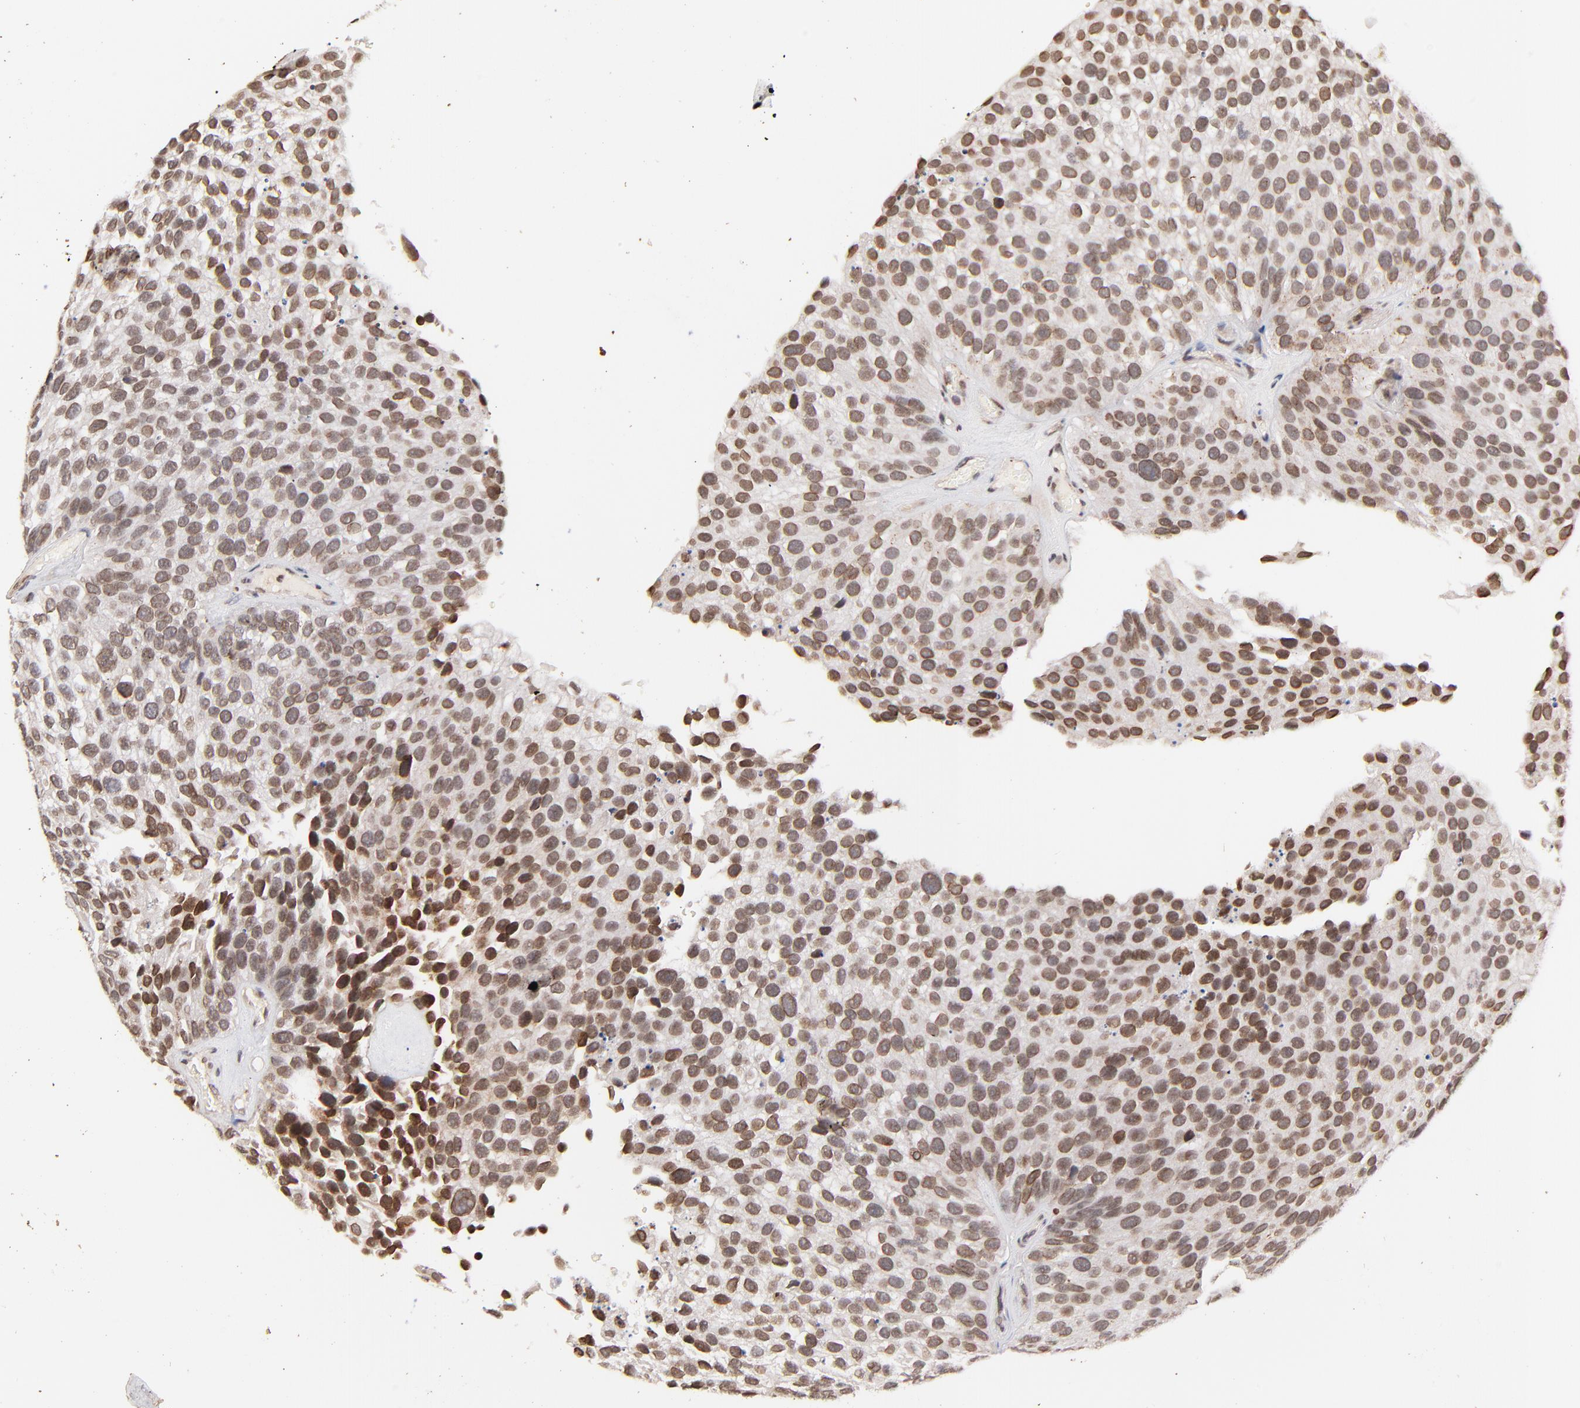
{"staining": {"intensity": "moderate", "quantity": ">75%", "location": "cytoplasmic/membranous,nuclear"}, "tissue": "urothelial cancer", "cell_type": "Tumor cells", "image_type": "cancer", "snomed": [{"axis": "morphology", "description": "Urothelial carcinoma, High grade"}, {"axis": "topography", "description": "Urinary bladder"}], "caption": "A medium amount of moderate cytoplasmic/membranous and nuclear expression is appreciated in approximately >75% of tumor cells in high-grade urothelial carcinoma tissue.", "gene": "ZFP92", "patient": {"sex": "male", "age": 72}}